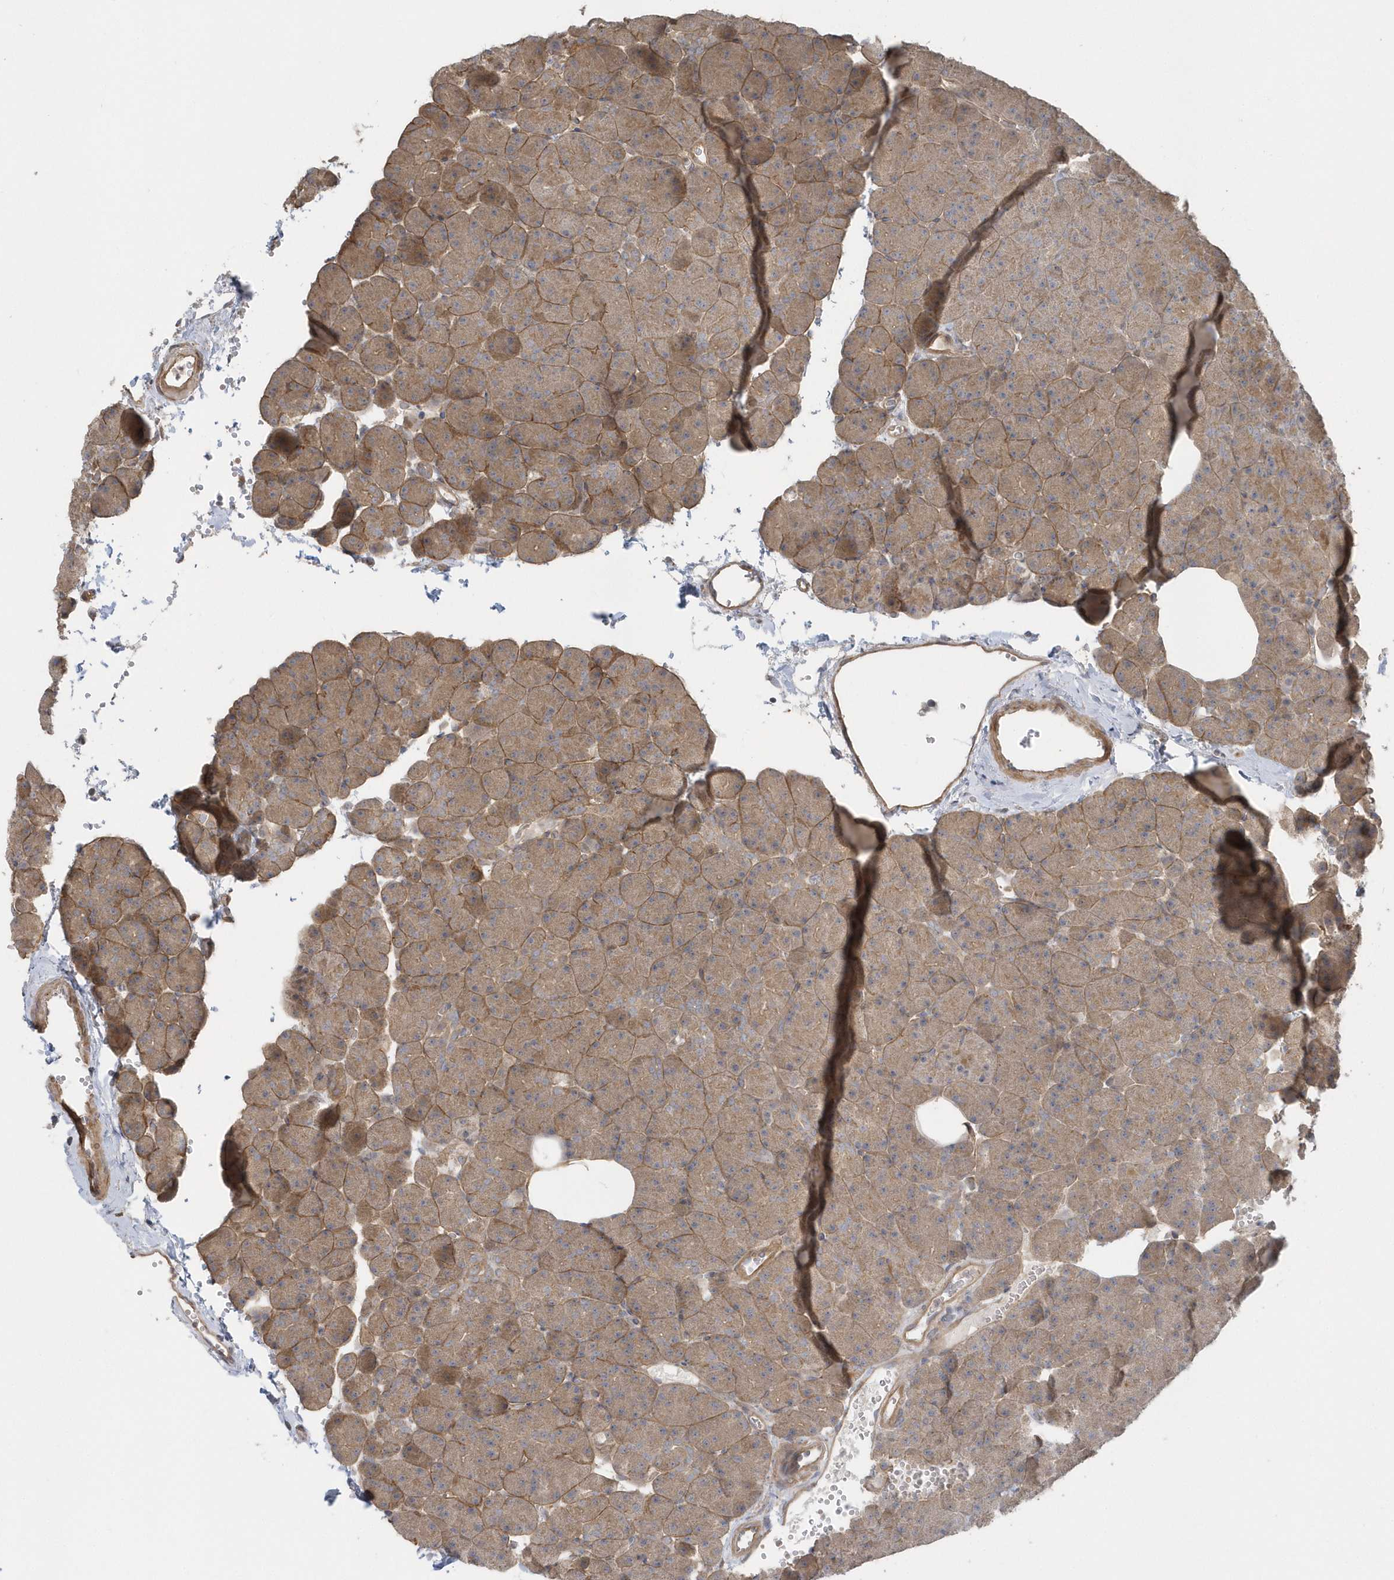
{"staining": {"intensity": "moderate", "quantity": ">75%", "location": "cytoplasmic/membranous"}, "tissue": "pancreas", "cell_type": "Exocrine glandular cells", "image_type": "normal", "snomed": [{"axis": "morphology", "description": "Normal tissue, NOS"}, {"axis": "morphology", "description": "Carcinoid, malignant, NOS"}, {"axis": "topography", "description": "Pancreas"}], "caption": "Immunohistochemistry (IHC) staining of unremarkable pancreas, which exhibits medium levels of moderate cytoplasmic/membranous expression in about >75% of exocrine glandular cells indicating moderate cytoplasmic/membranous protein positivity. The staining was performed using DAB (3,3'-diaminobenzidine) (brown) for protein detection and nuclei were counterstained in hematoxylin (blue).", "gene": "ACTR1A", "patient": {"sex": "female", "age": 35}}